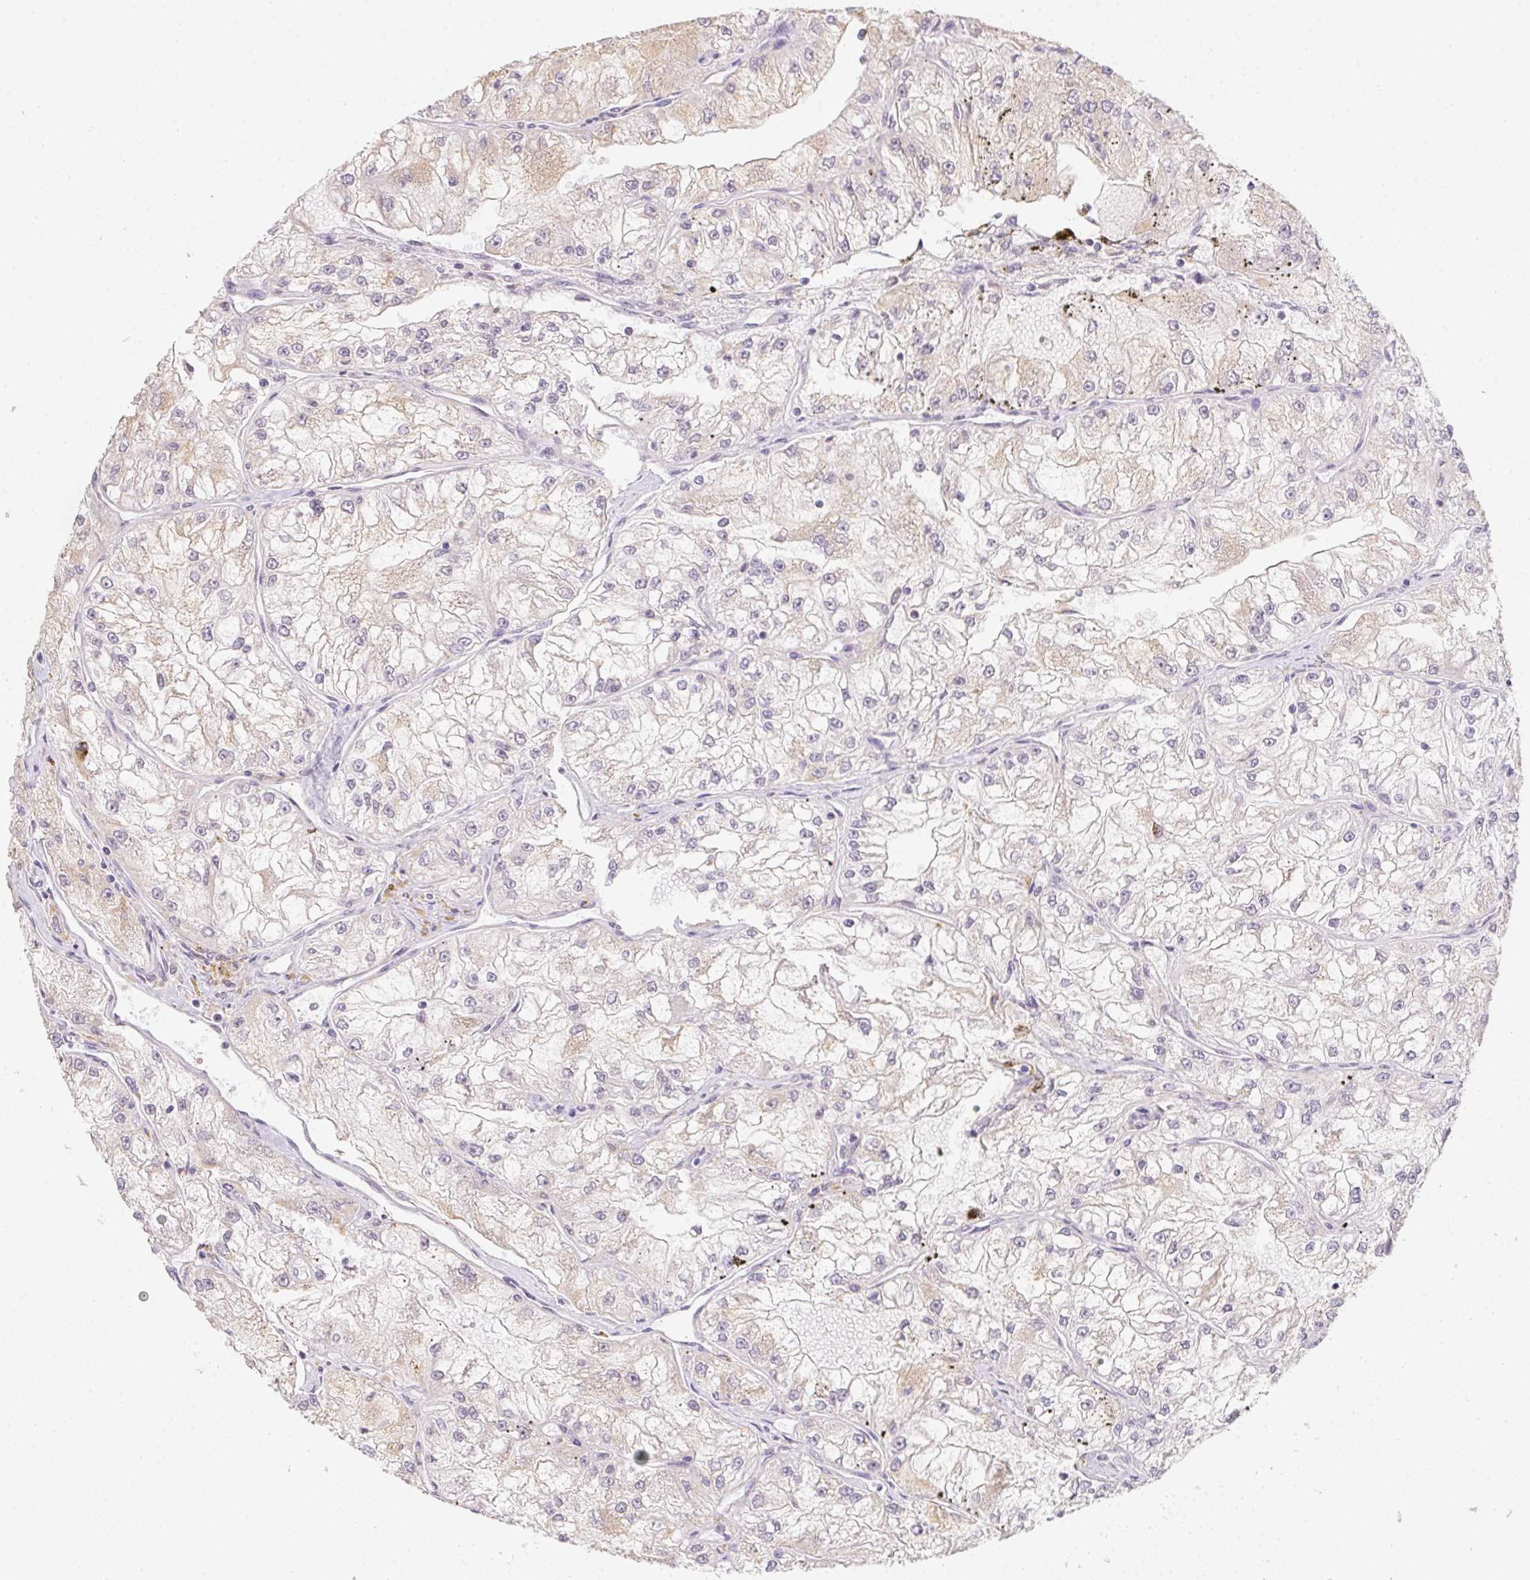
{"staining": {"intensity": "weak", "quantity": "<25%", "location": "cytoplasmic/membranous"}, "tissue": "renal cancer", "cell_type": "Tumor cells", "image_type": "cancer", "snomed": [{"axis": "morphology", "description": "Adenocarcinoma, NOS"}, {"axis": "topography", "description": "Kidney"}], "caption": "Immunohistochemistry histopathology image of human renal cancer stained for a protein (brown), which reveals no staining in tumor cells.", "gene": "SLC6A18", "patient": {"sex": "female", "age": 72}}